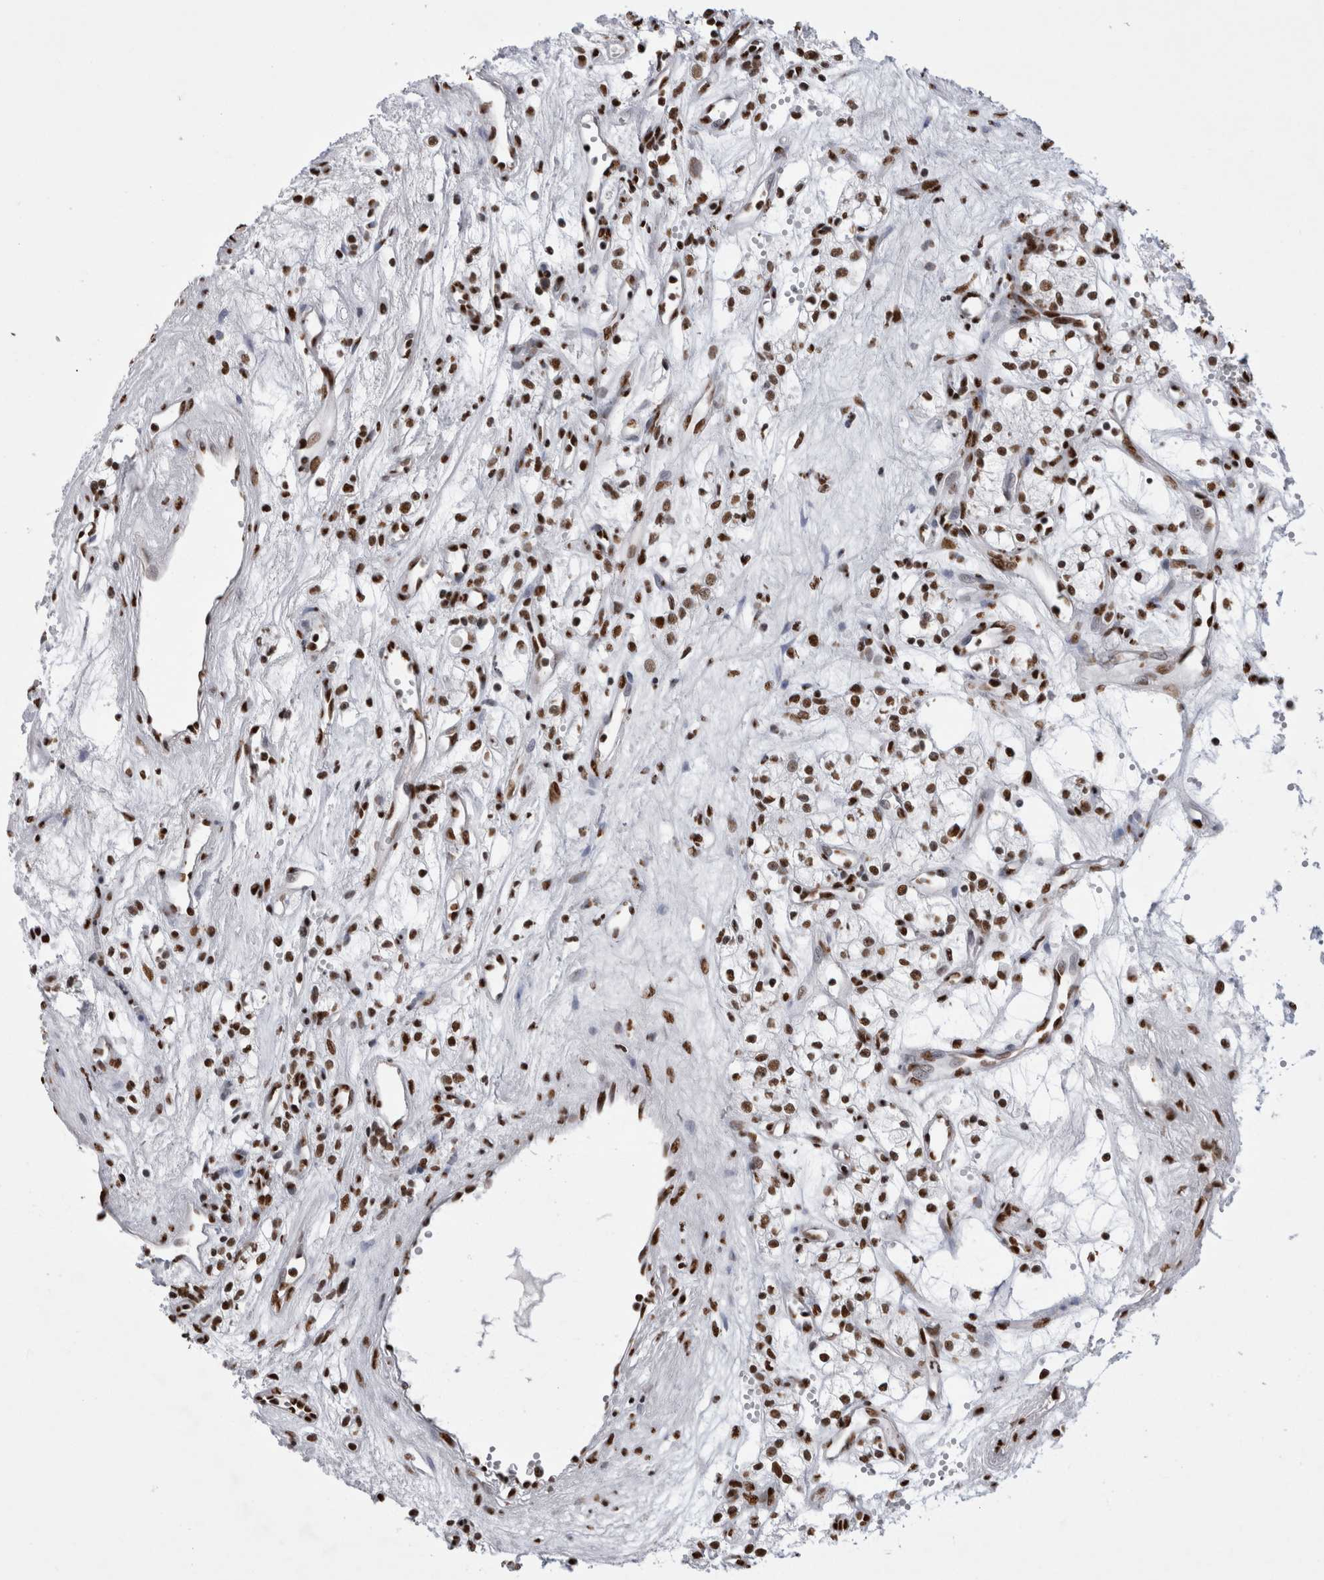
{"staining": {"intensity": "moderate", "quantity": ">75%", "location": "nuclear"}, "tissue": "renal cancer", "cell_type": "Tumor cells", "image_type": "cancer", "snomed": [{"axis": "morphology", "description": "Adenocarcinoma, NOS"}, {"axis": "topography", "description": "Kidney"}], "caption": "Protein analysis of adenocarcinoma (renal) tissue shows moderate nuclear staining in about >75% of tumor cells.", "gene": "ALPK3", "patient": {"sex": "male", "age": 59}}